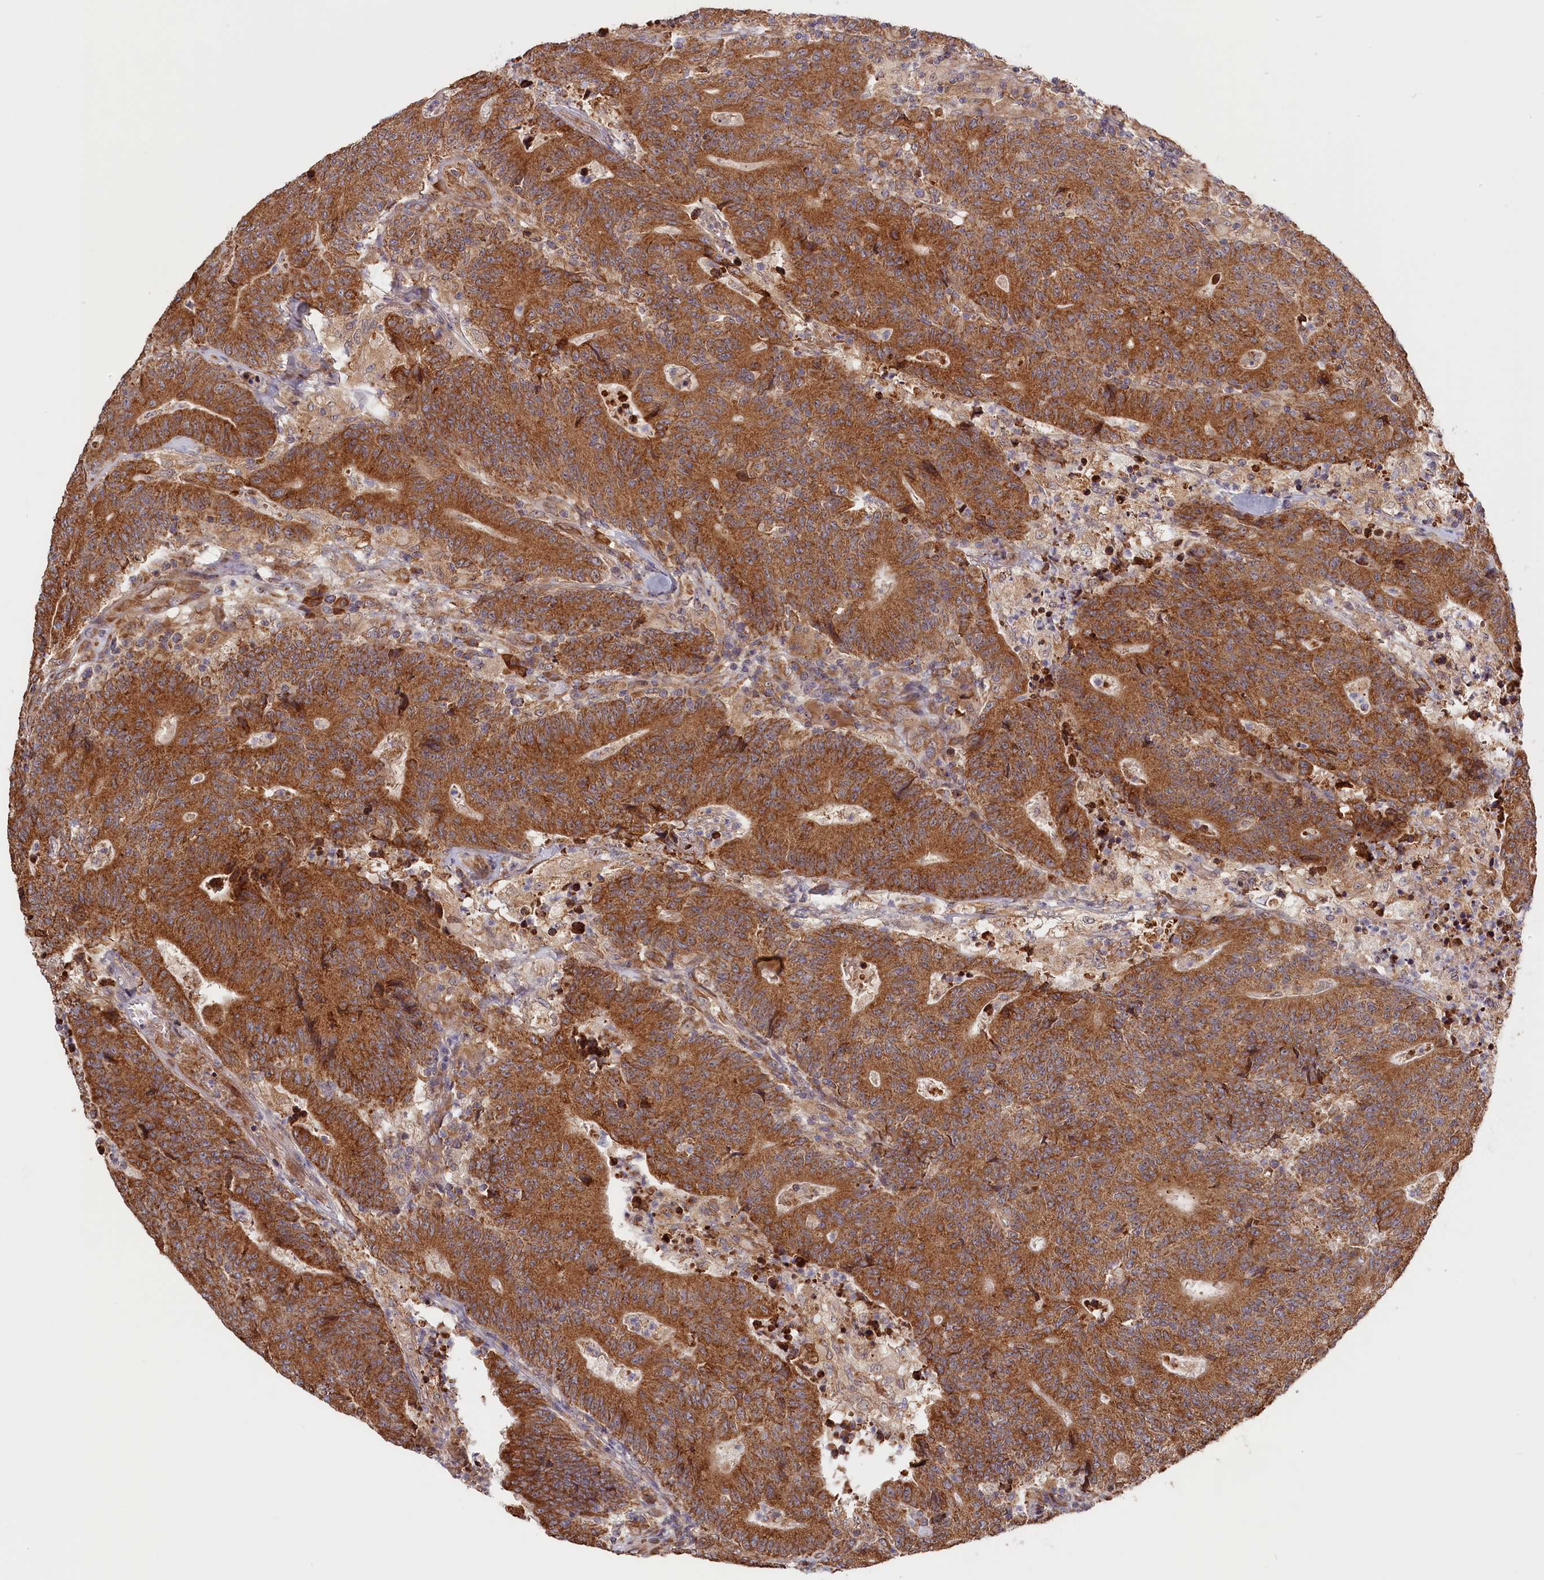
{"staining": {"intensity": "moderate", "quantity": ">75%", "location": "cytoplasmic/membranous"}, "tissue": "colorectal cancer", "cell_type": "Tumor cells", "image_type": "cancer", "snomed": [{"axis": "morphology", "description": "Adenocarcinoma, NOS"}, {"axis": "topography", "description": "Colon"}], "caption": "Colorectal adenocarcinoma stained with IHC exhibits moderate cytoplasmic/membranous expression in about >75% of tumor cells.", "gene": "CEP44", "patient": {"sex": "female", "age": 75}}